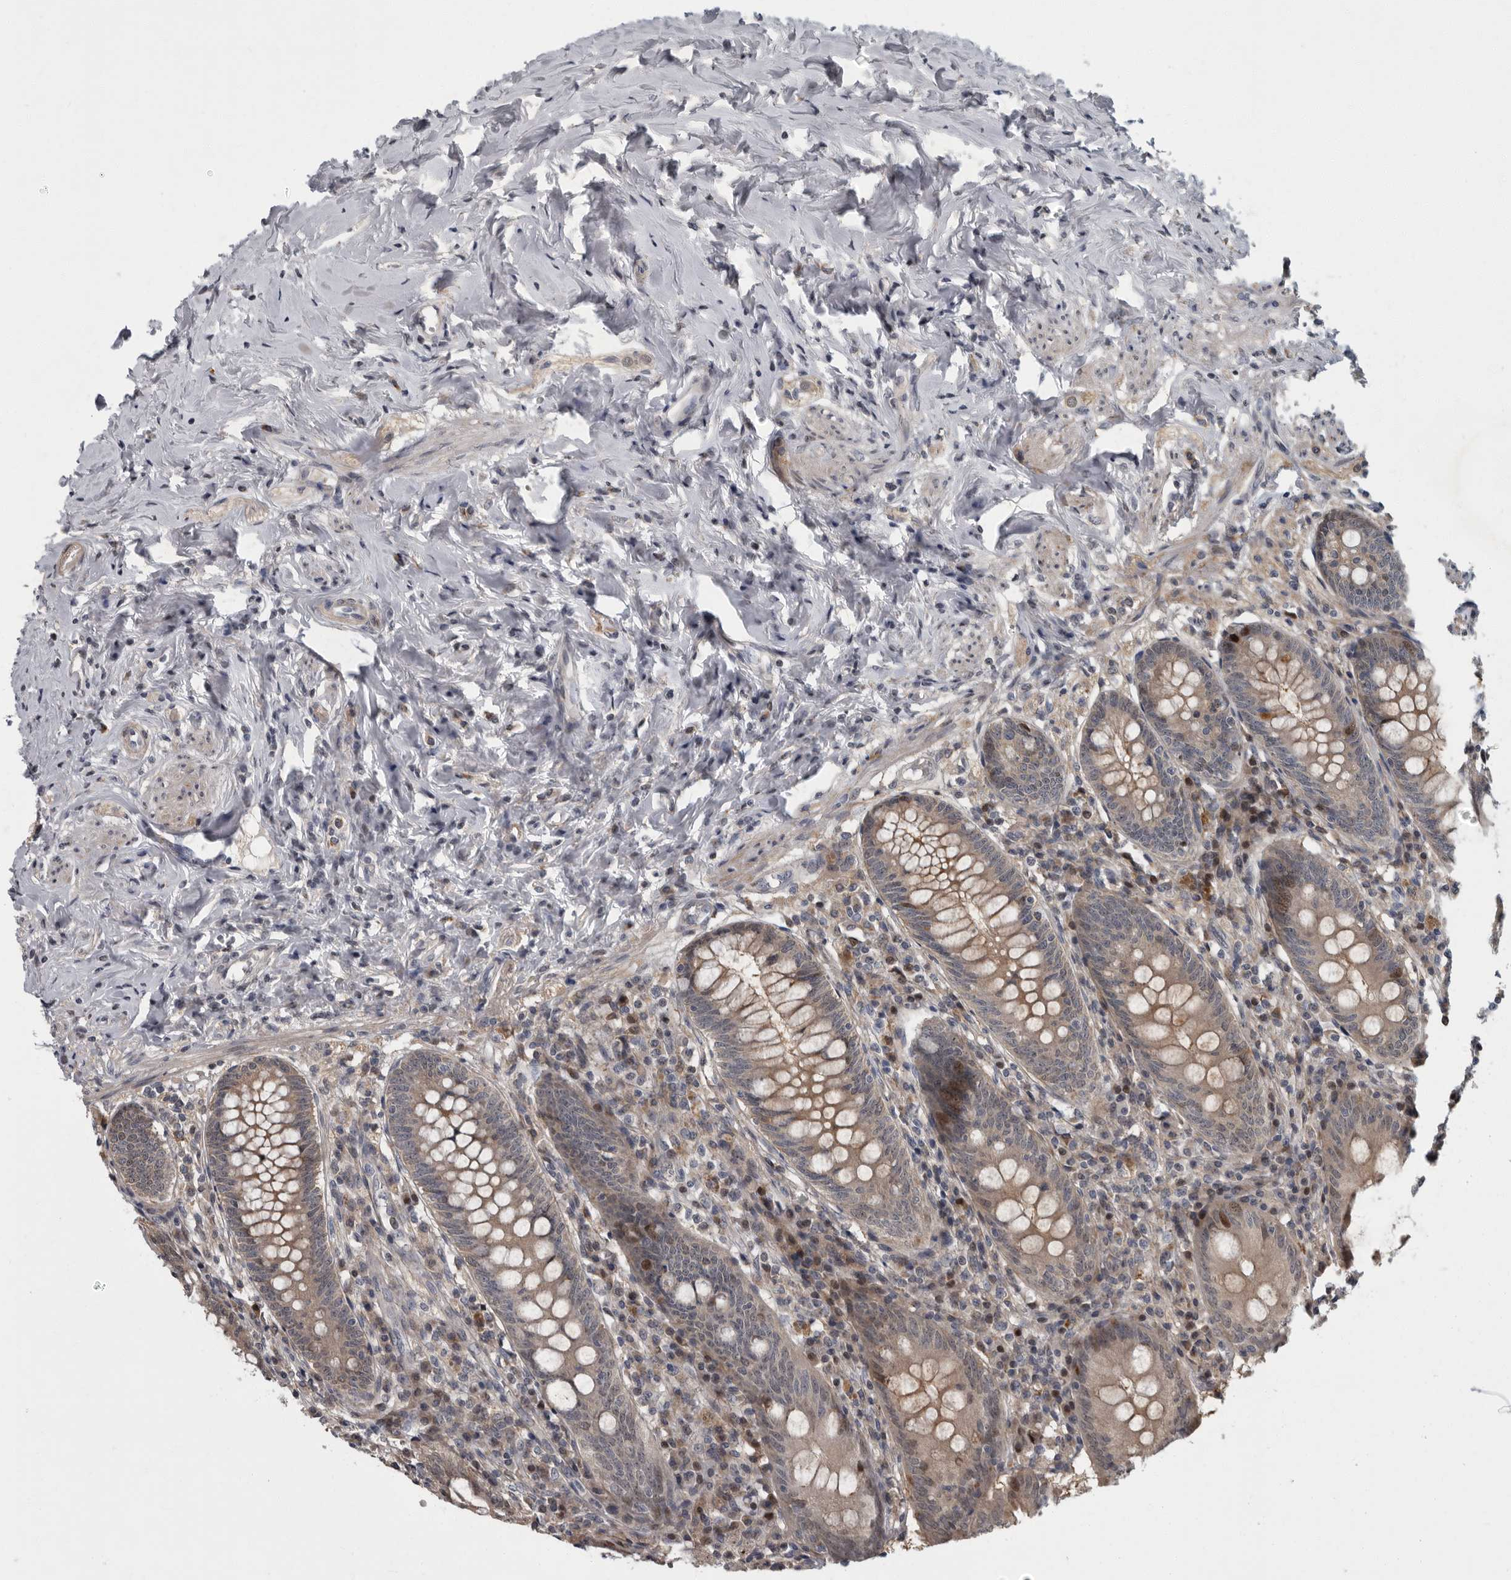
{"staining": {"intensity": "weak", "quantity": "<25%", "location": "cytoplasmic/membranous"}, "tissue": "appendix", "cell_type": "Glandular cells", "image_type": "normal", "snomed": [{"axis": "morphology", "description": "Normal tissue, NOS"}, {"axis": "topography", "description": "Appendix"}], "caption": "Image shows no significant protein staining in glandular cells of normal appendix. Nuclei are stained in blue.", "gene": "PDE7A", "patient": {"sex": "female", "age": 54}}